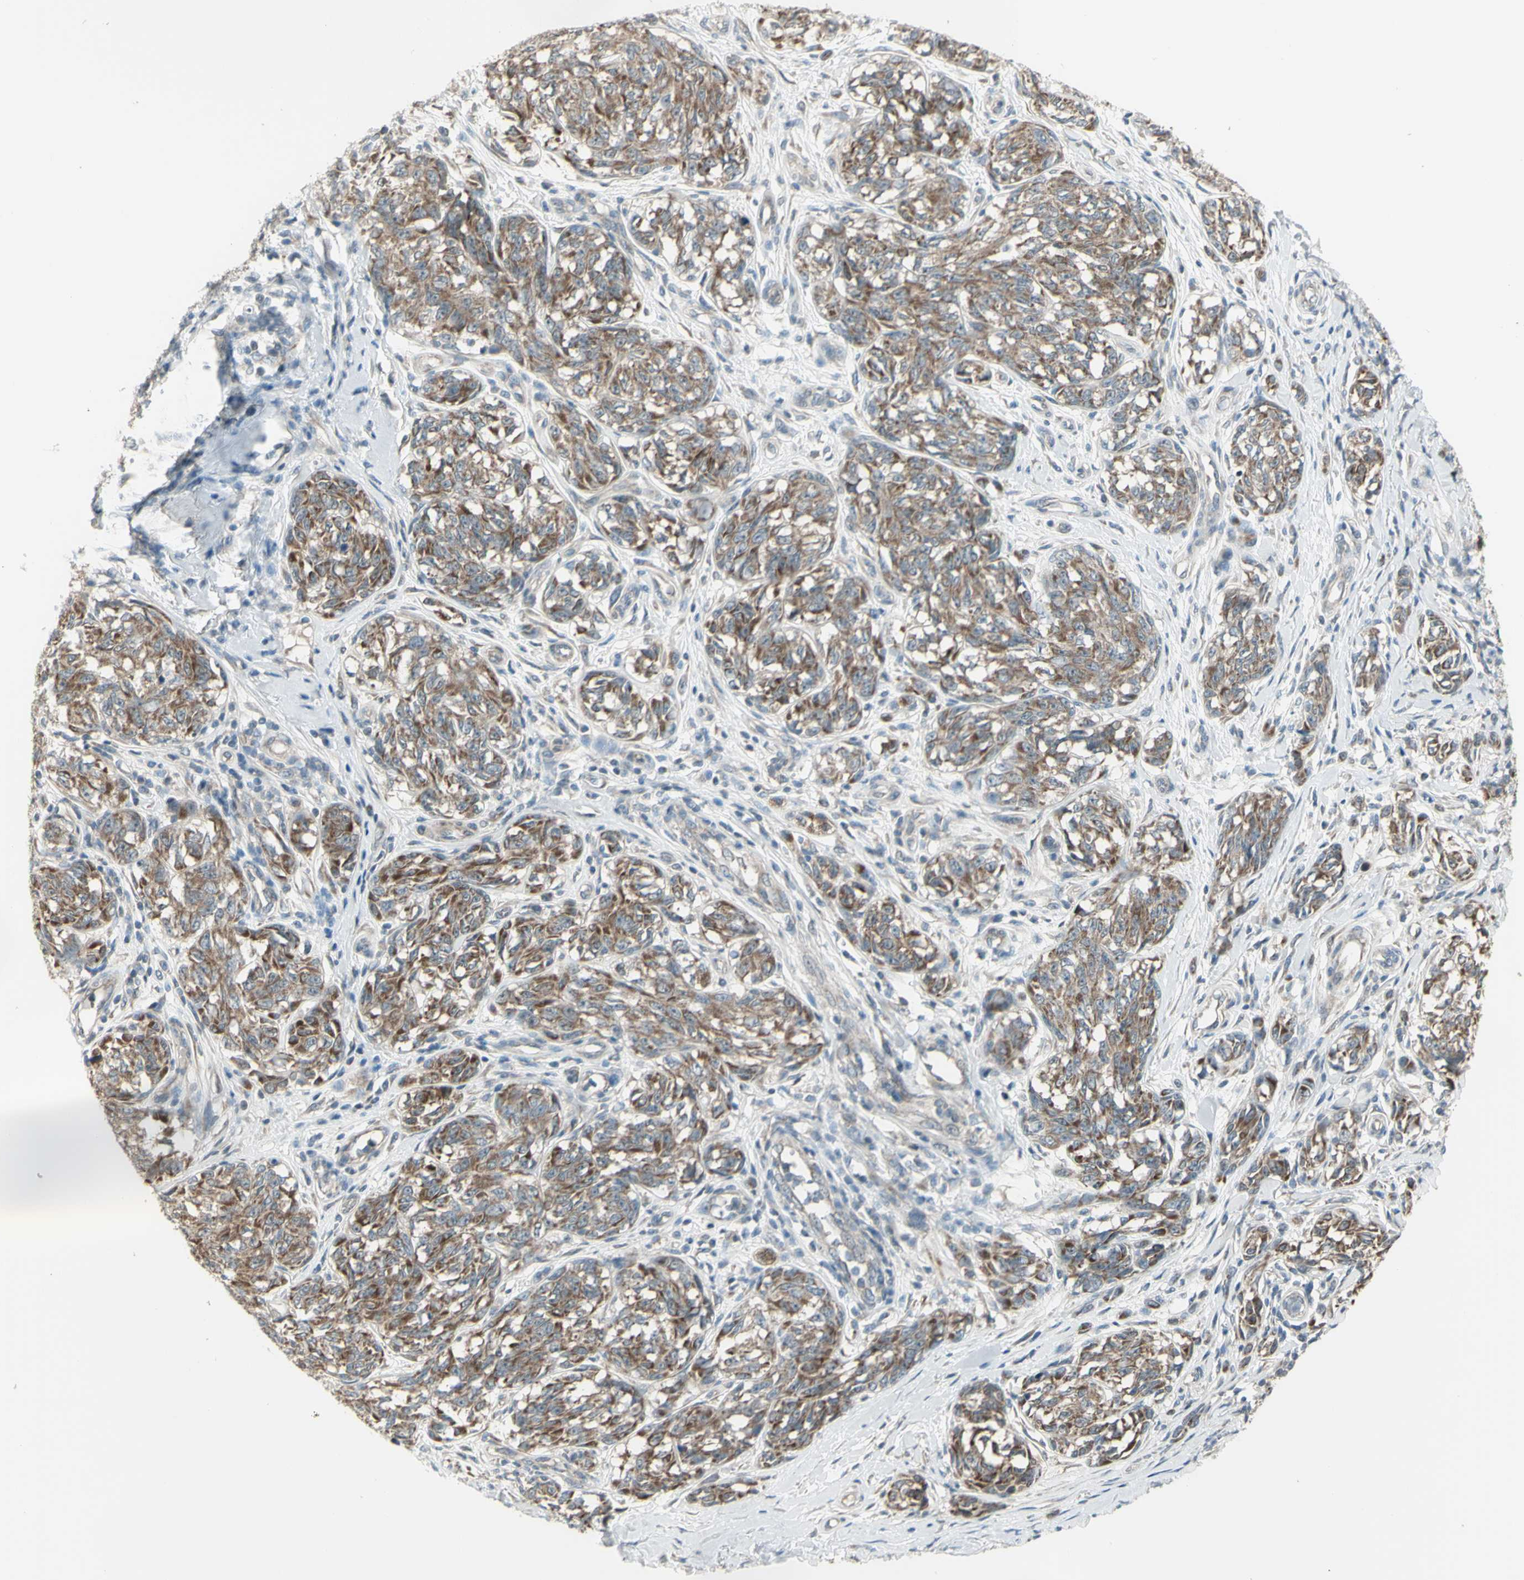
{"staining": {"intensity": "moderate", "quantity": "25%-75%", "location": "cytoplasmic/membranous"}, "tissue": "melanoma", "cell_type": "Tumor cells", "image_type": "cancer", "snomed": [{"axis": "morphology", "description": "Malignant melanoma, NOS"}, {"axis": "topography", "description": "Skin"}], "caption": "This is an image of immunohistochemistry (IHC) staining of melanoma, which shows moderate expression in the cytoplasmic/membranous of tumor cells.", "gene": "NAXD", "patient": {"sex": "female", "age": 64}}